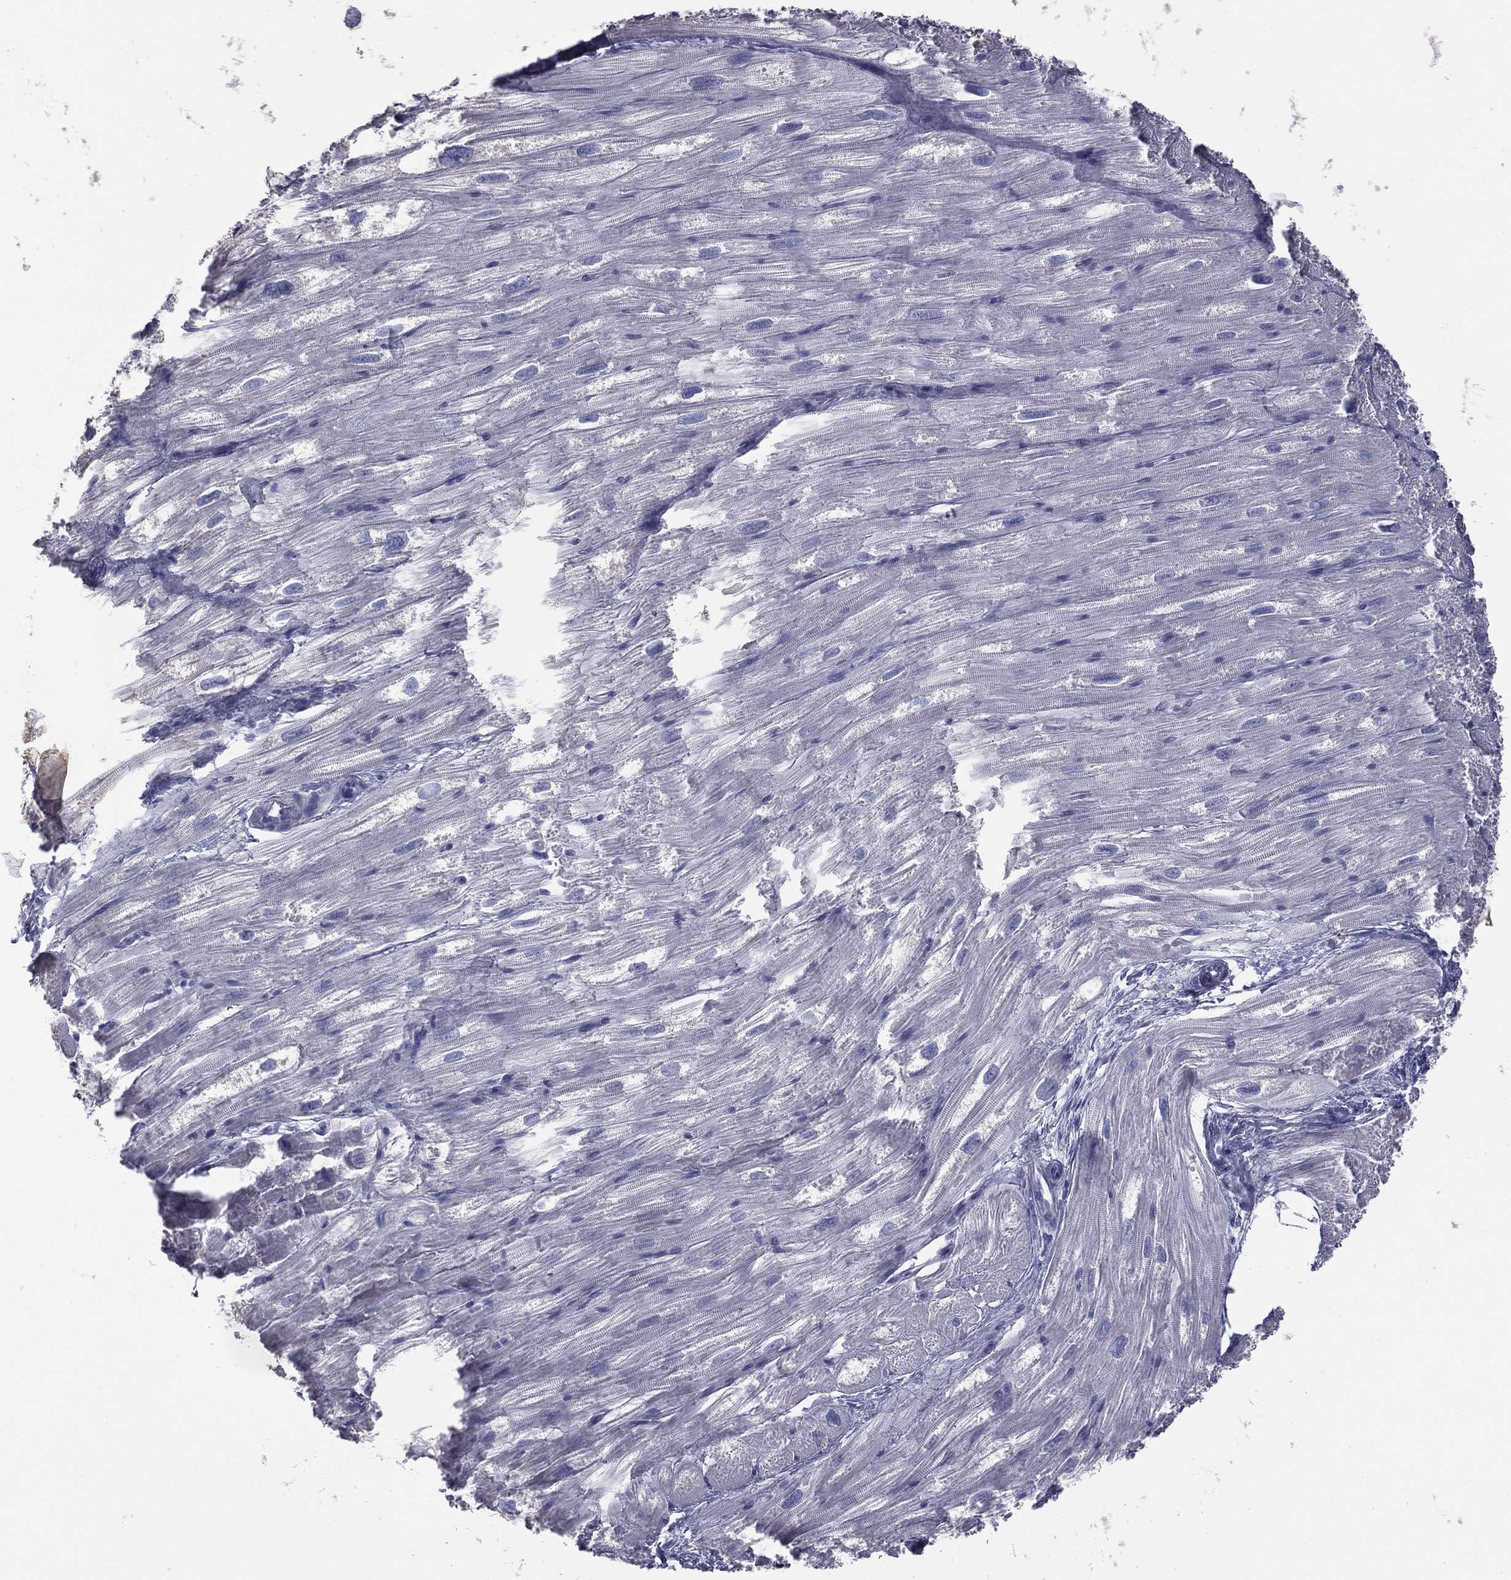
{"staining": {"intensity": "negative", "quantity": "none", "location": "none"}, "tissue": "heart muscle", "cell_type": "Cardiomyocytes", "image_type": "normal", "snomed": [{"axis": "morphology", "description": "Normal tissue, NOS"}, {"axis": "topography", "description": "Heart"}], "caption": "High power microscopy histopathology image of an IHC histopathology image of unremarkable heart muscle, revealing no significant positivity in cardiomyocytes. The staining is performed using DAB (3,3'-diaminobenzidine) brown chromogen with nuclei counter-stained in using hematoxylin.", "gene": "ESX1", "patient": {"sex": "male", "age": 62}}